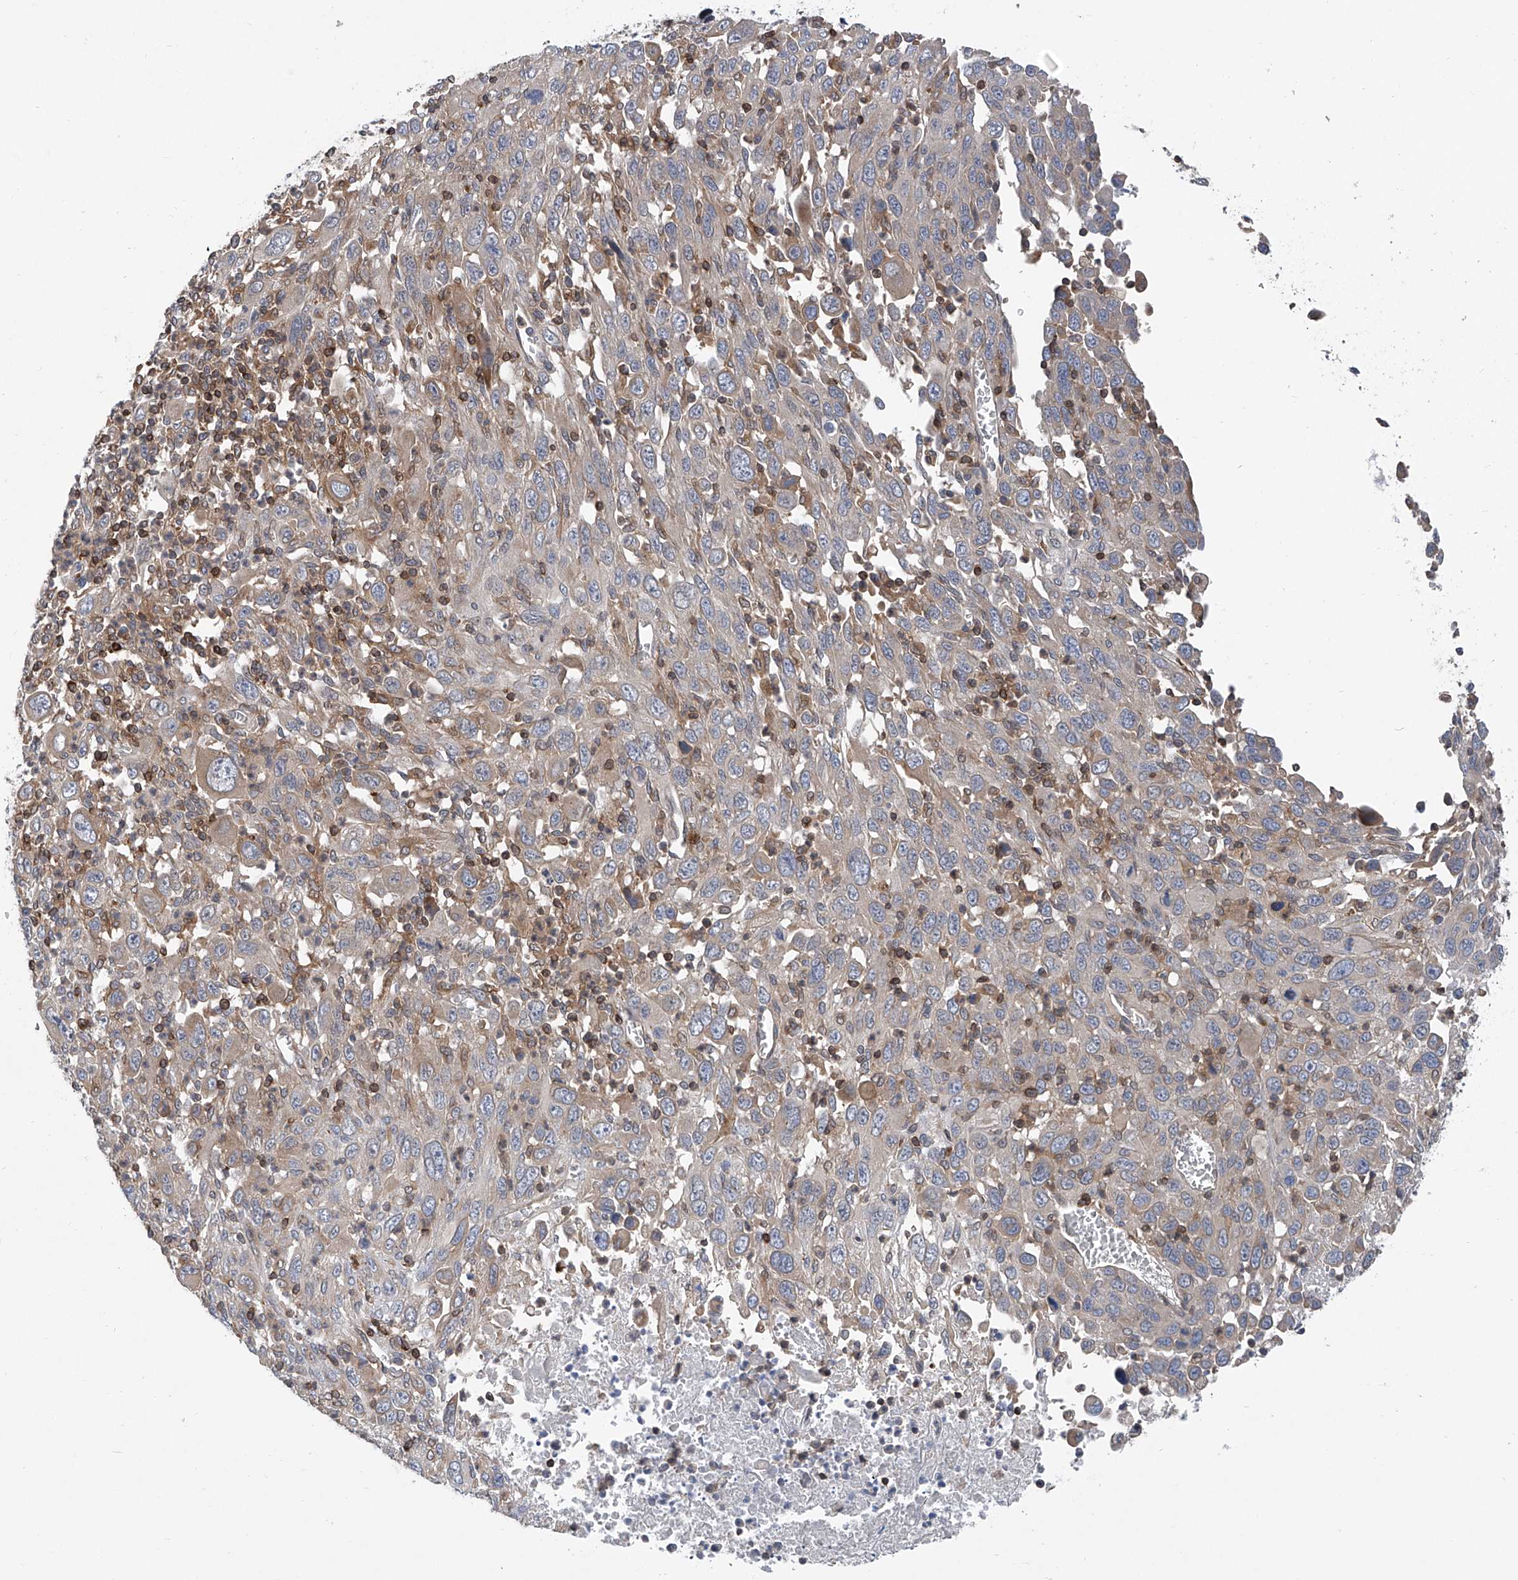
{"staining": {"intensity": "weak", "quantity": "<25%", "location": "cytoplasmic/membranous"}, "tissue": "melanoma", "cell_type": "Tumor cells", "image_type": "cancer", "snomed": [{"axis": "morphology", "description": "Malignant melanoma, Metastatic site"}, {"axis": "topography", "description": "Skin"}], "caption": "Malignant melanoma (metastatic site) was stained to show a protein in brown. There is no significant staining in tumor cells. Brightfield microscopy of immunohistochemistry stained with DAB (3,3'-diaminobenzidine) (brown) and hematoxylin (blue), captured at high magnification.", "gene": "TRIM38", "patient": {"sex": "female", "age": 56}}